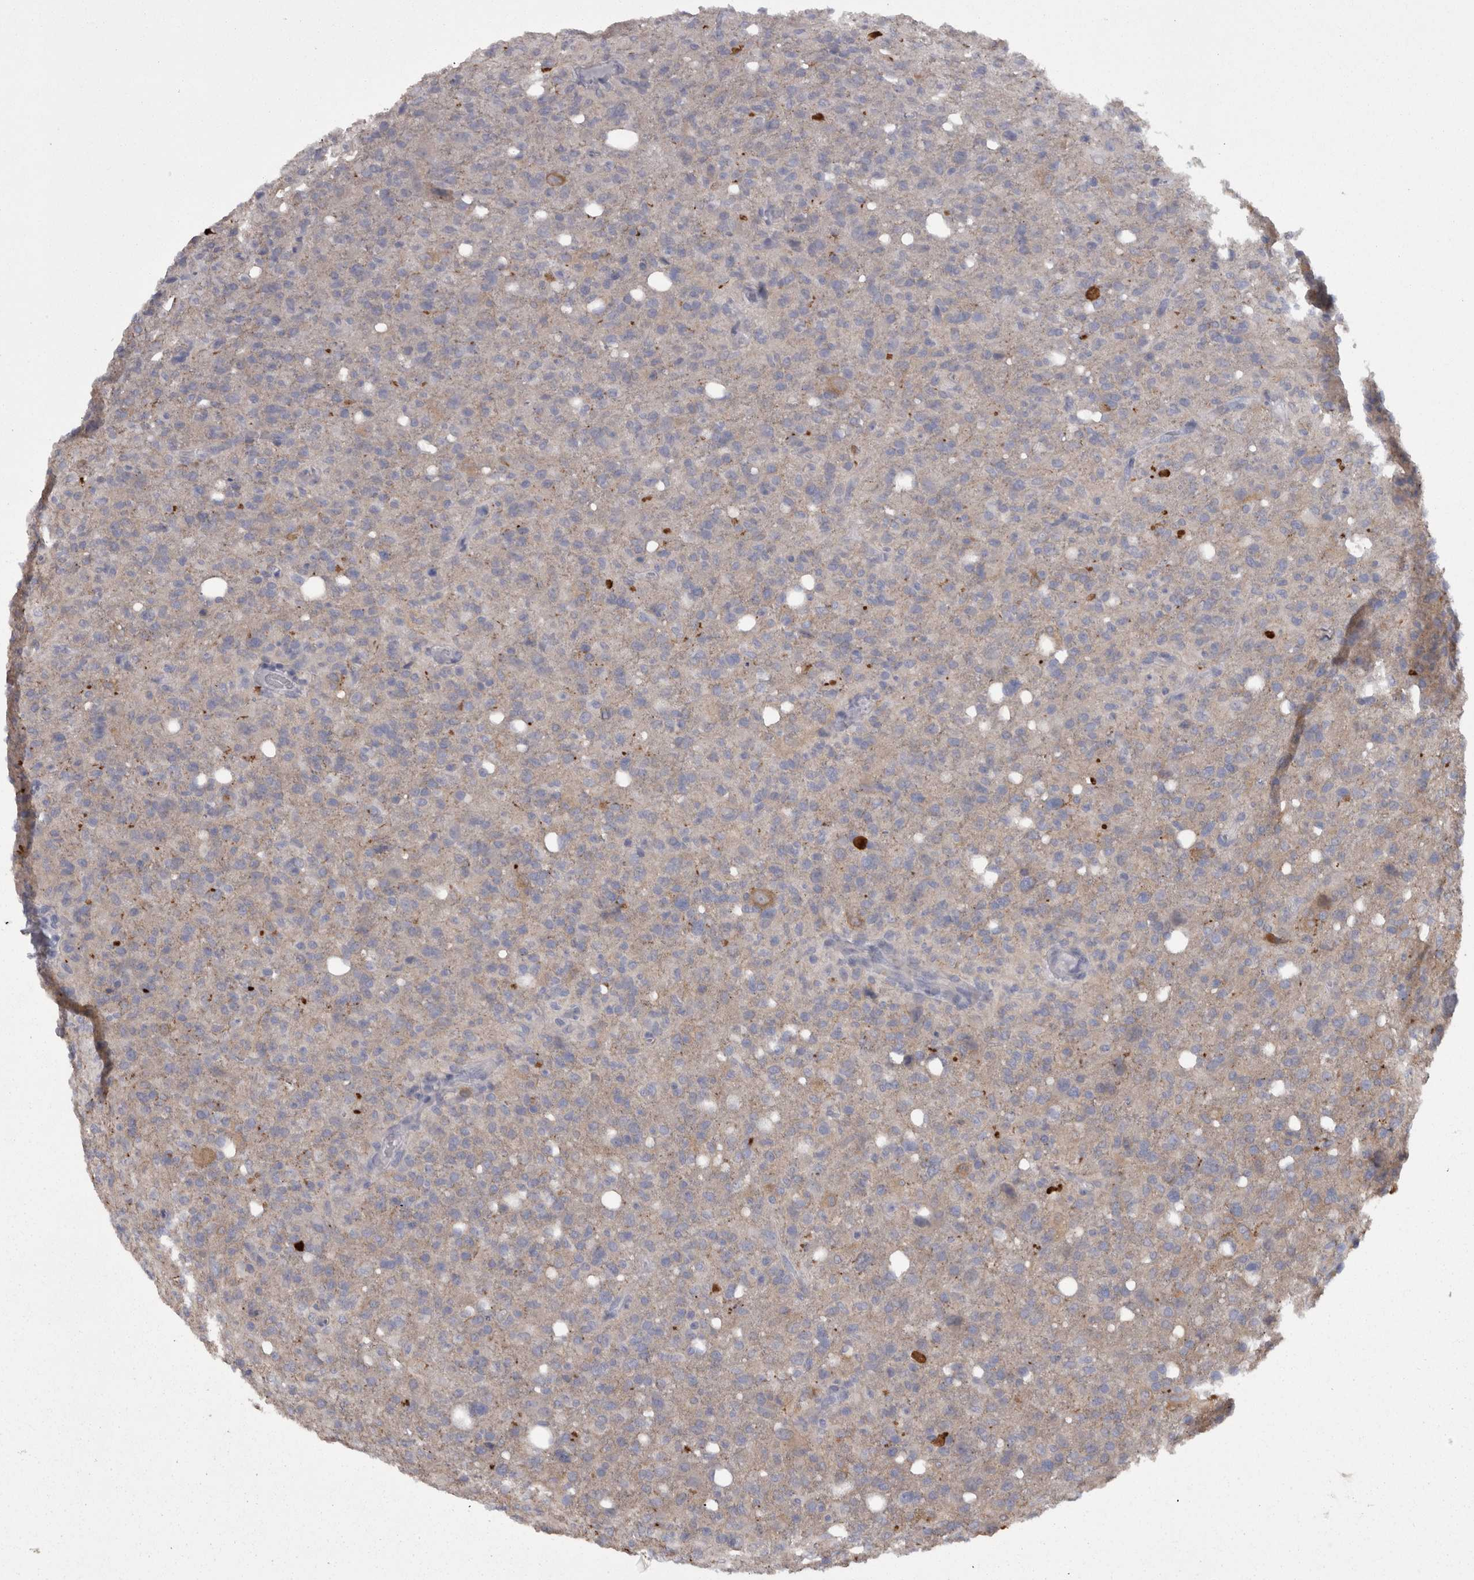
{"staining": {"intensity": "negative", "quantity": "none", "location": "none"}, "tissue": "glioma", "cell_type": "Tumor cells", "image_type": "cancer", "snomed": [{"axis": "morphology", "description": "Glioma, malignant, High grade"}, {"axis": "topography", "description": "Brain"}], "caption": "The immunohistochemistry (IHC) histopathology image has no significant staining in tumor cells of malignant glioma (high-grade) tissue.", "gene": "CAMK2D", "patient": {"sex": "female", "age": 57}}